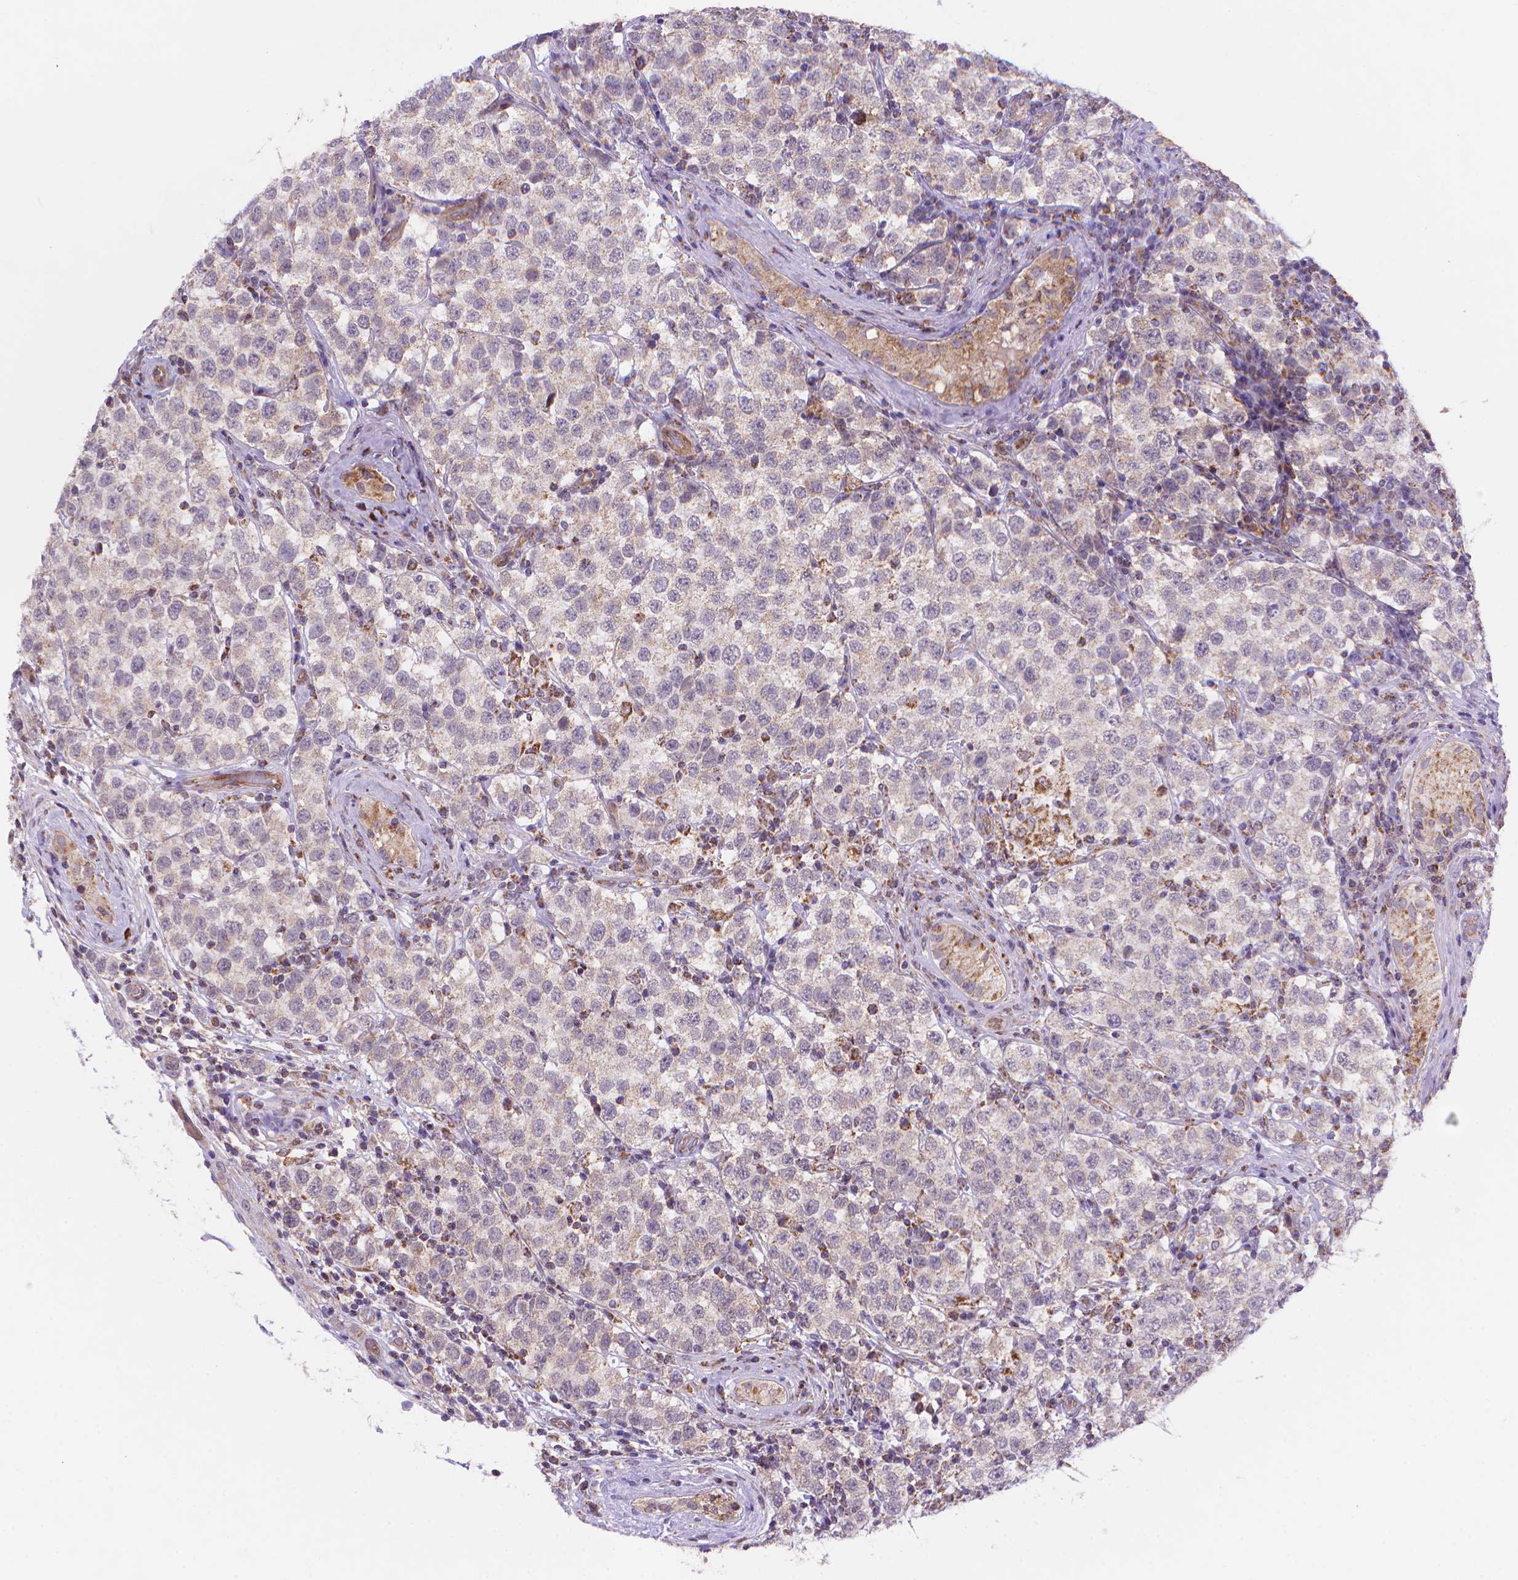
{"staining": {"intensity": "weak", "quantity": "<25%", "location": "cytoplasmic/membranous"}, "tissue": "testis cancer", "cell_type": "Tumor cells", "image_type": "cancer", "snomed": [{"axis": "morphology", "description": "Seminoma, NOS"}, {"axis": "topography", "description": "Testis"}], "caption": "Tumor cells are negative for protein expression in human seminoma (testis).", "gene": "CYYR1", "patient": {"sex": "male", "age": 34}}